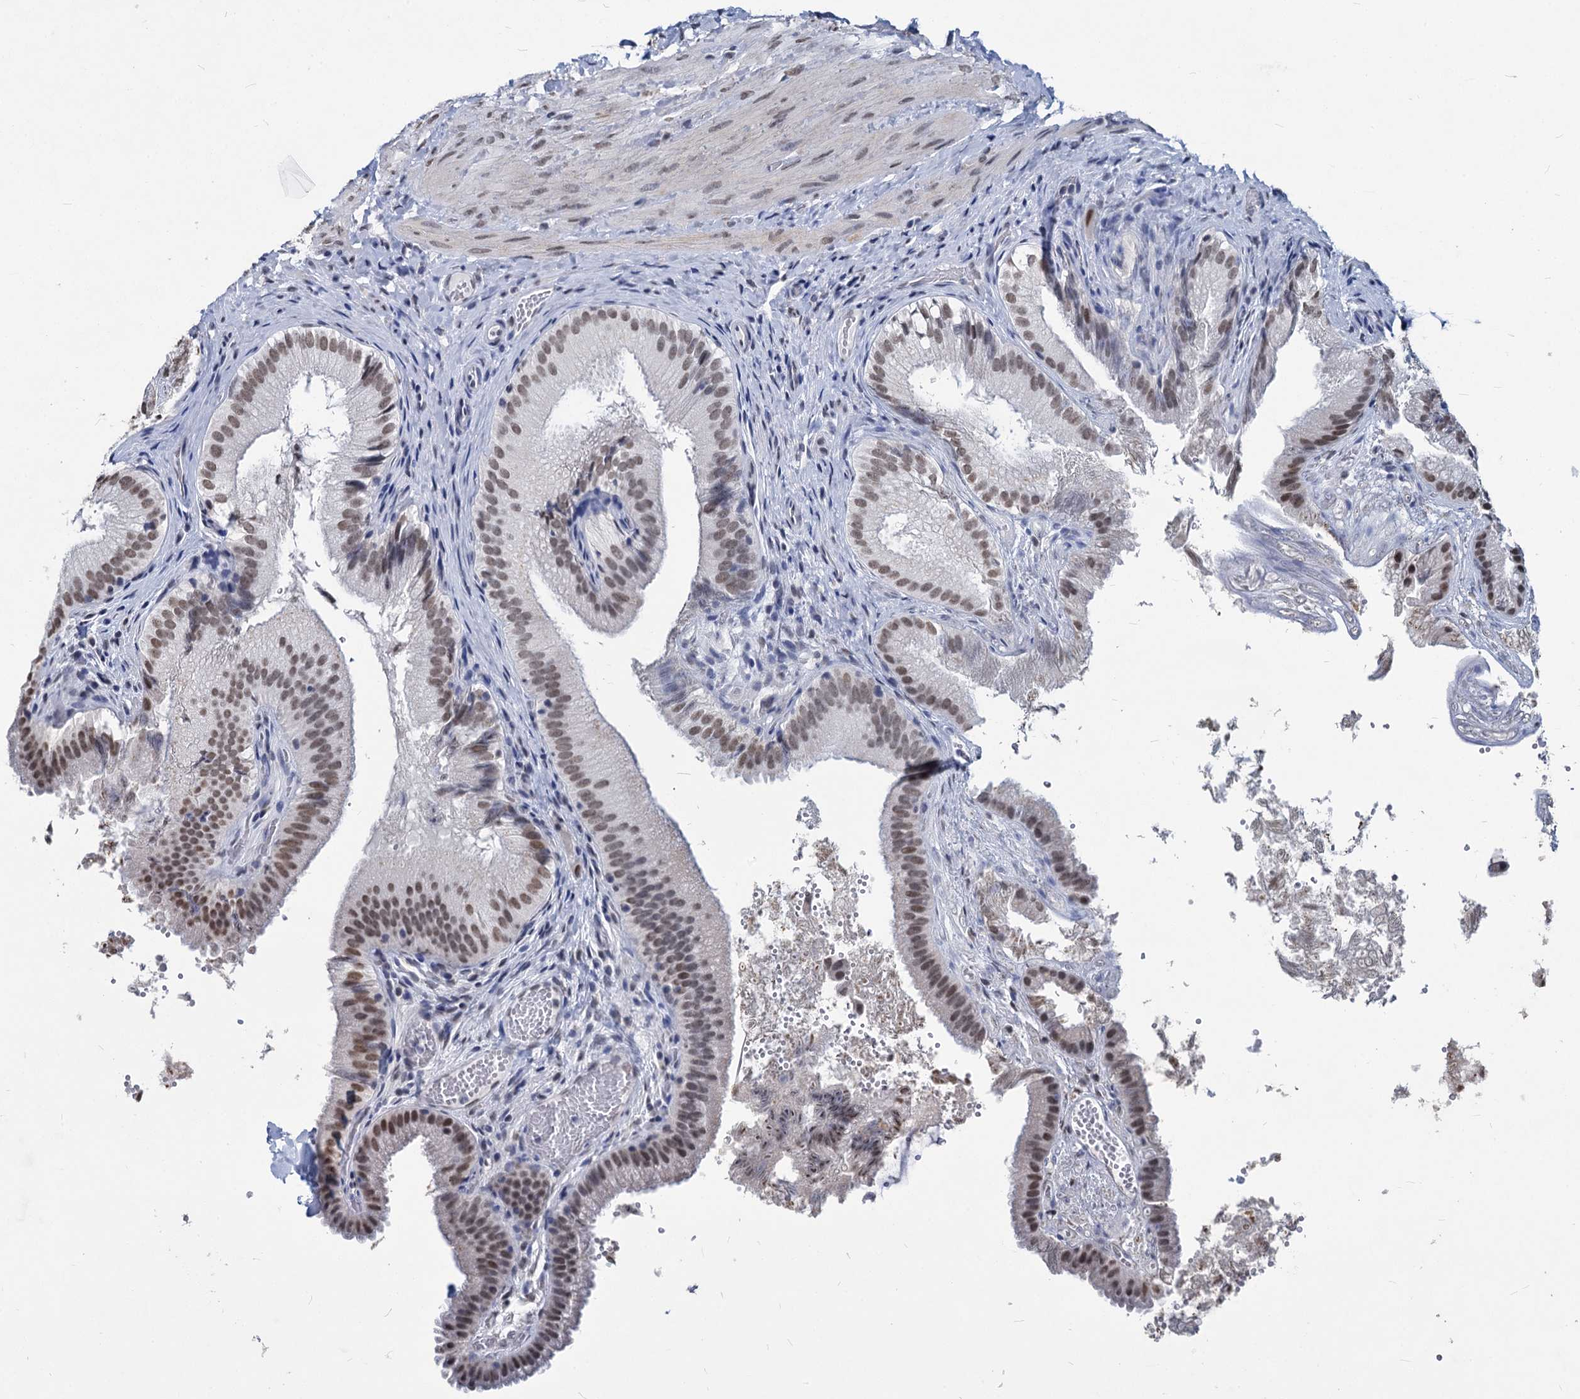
{"staining": {"intensity": "moderate", "quantity": ">75%", "location": "nuclear"}, "tissue": "gallbladder", "cell_type": "Glandular cells", "image_type": "normal", "snomed": [{"axis": "morphology", "description": "Normal tissue, NOS"}, {"axis": "topography", "description": "Gallbladder"}], "caption": "Protein expression by immunohistochemistry (IHC) displays moderate nuclear positivity in approximately >75% of glandular cells in normal gallbladder. Immunohistochemistry stains the protein in brown and the nuclei are stained blue.", "gene": "PARPBP", "patient": {"sex": "female", "age": 30}}